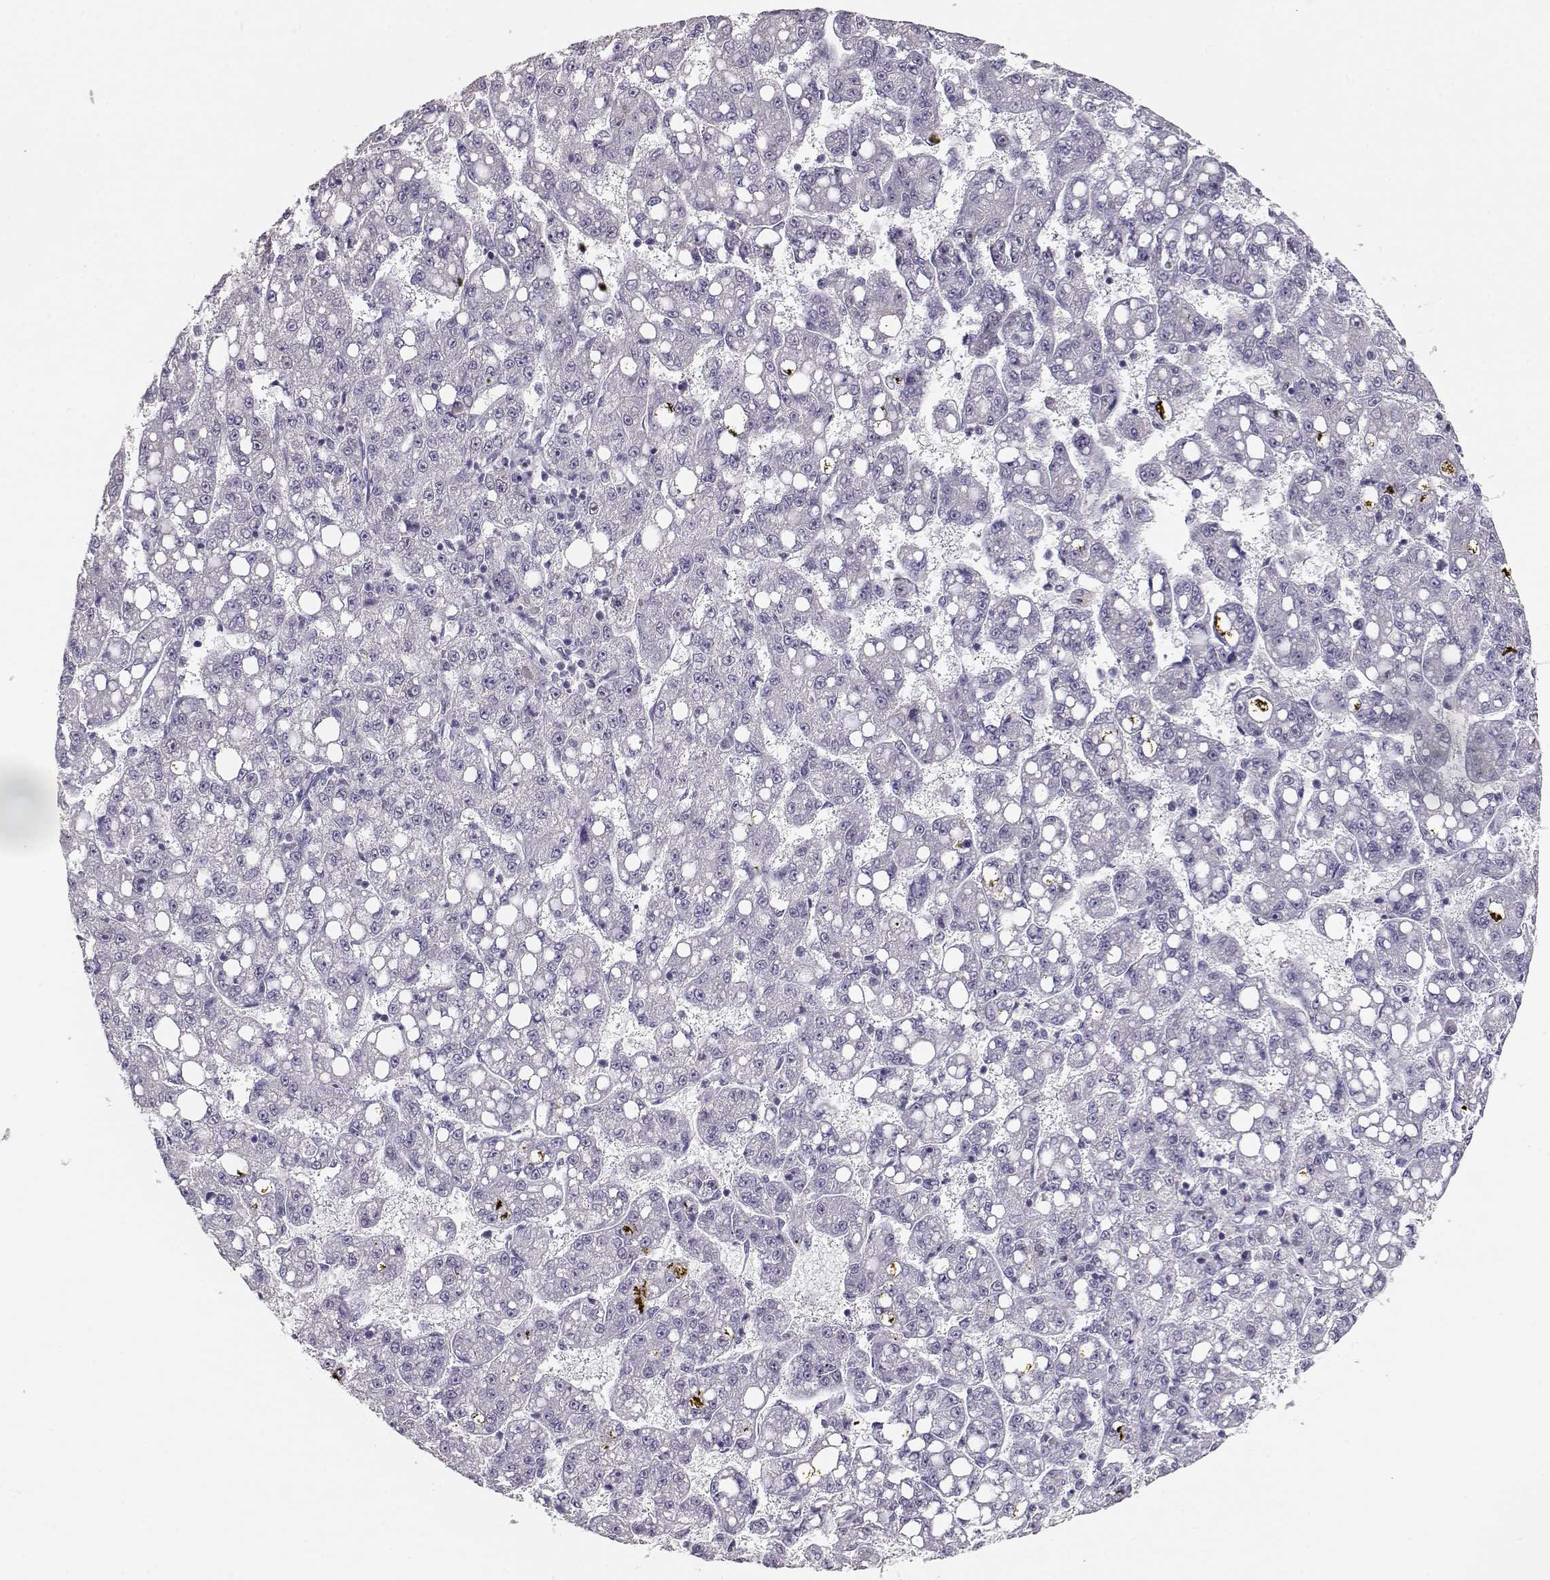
{"staining": {"intensity": "negative", "quantity": "none", "location": "none"}, "tissue": "liver cancer", "cell_type": "Tumor cells", "image_type": "cancer", "snomed": [{"axis": "morphology", "description": "Carcinoma, Hepatocellular, NOS"}, {"axis": "topography", "description": "Liver"}], "caption": "High magnification brightfield microscopy of liver cancer stained with DAB (3,3'-diaminobenzidine) (brown) and counterstained with hematoxylin (blue): tumor cells show no significant positivity.", "gene": "MAGEC1", "patient": {"sex": "female", "age": 65}}